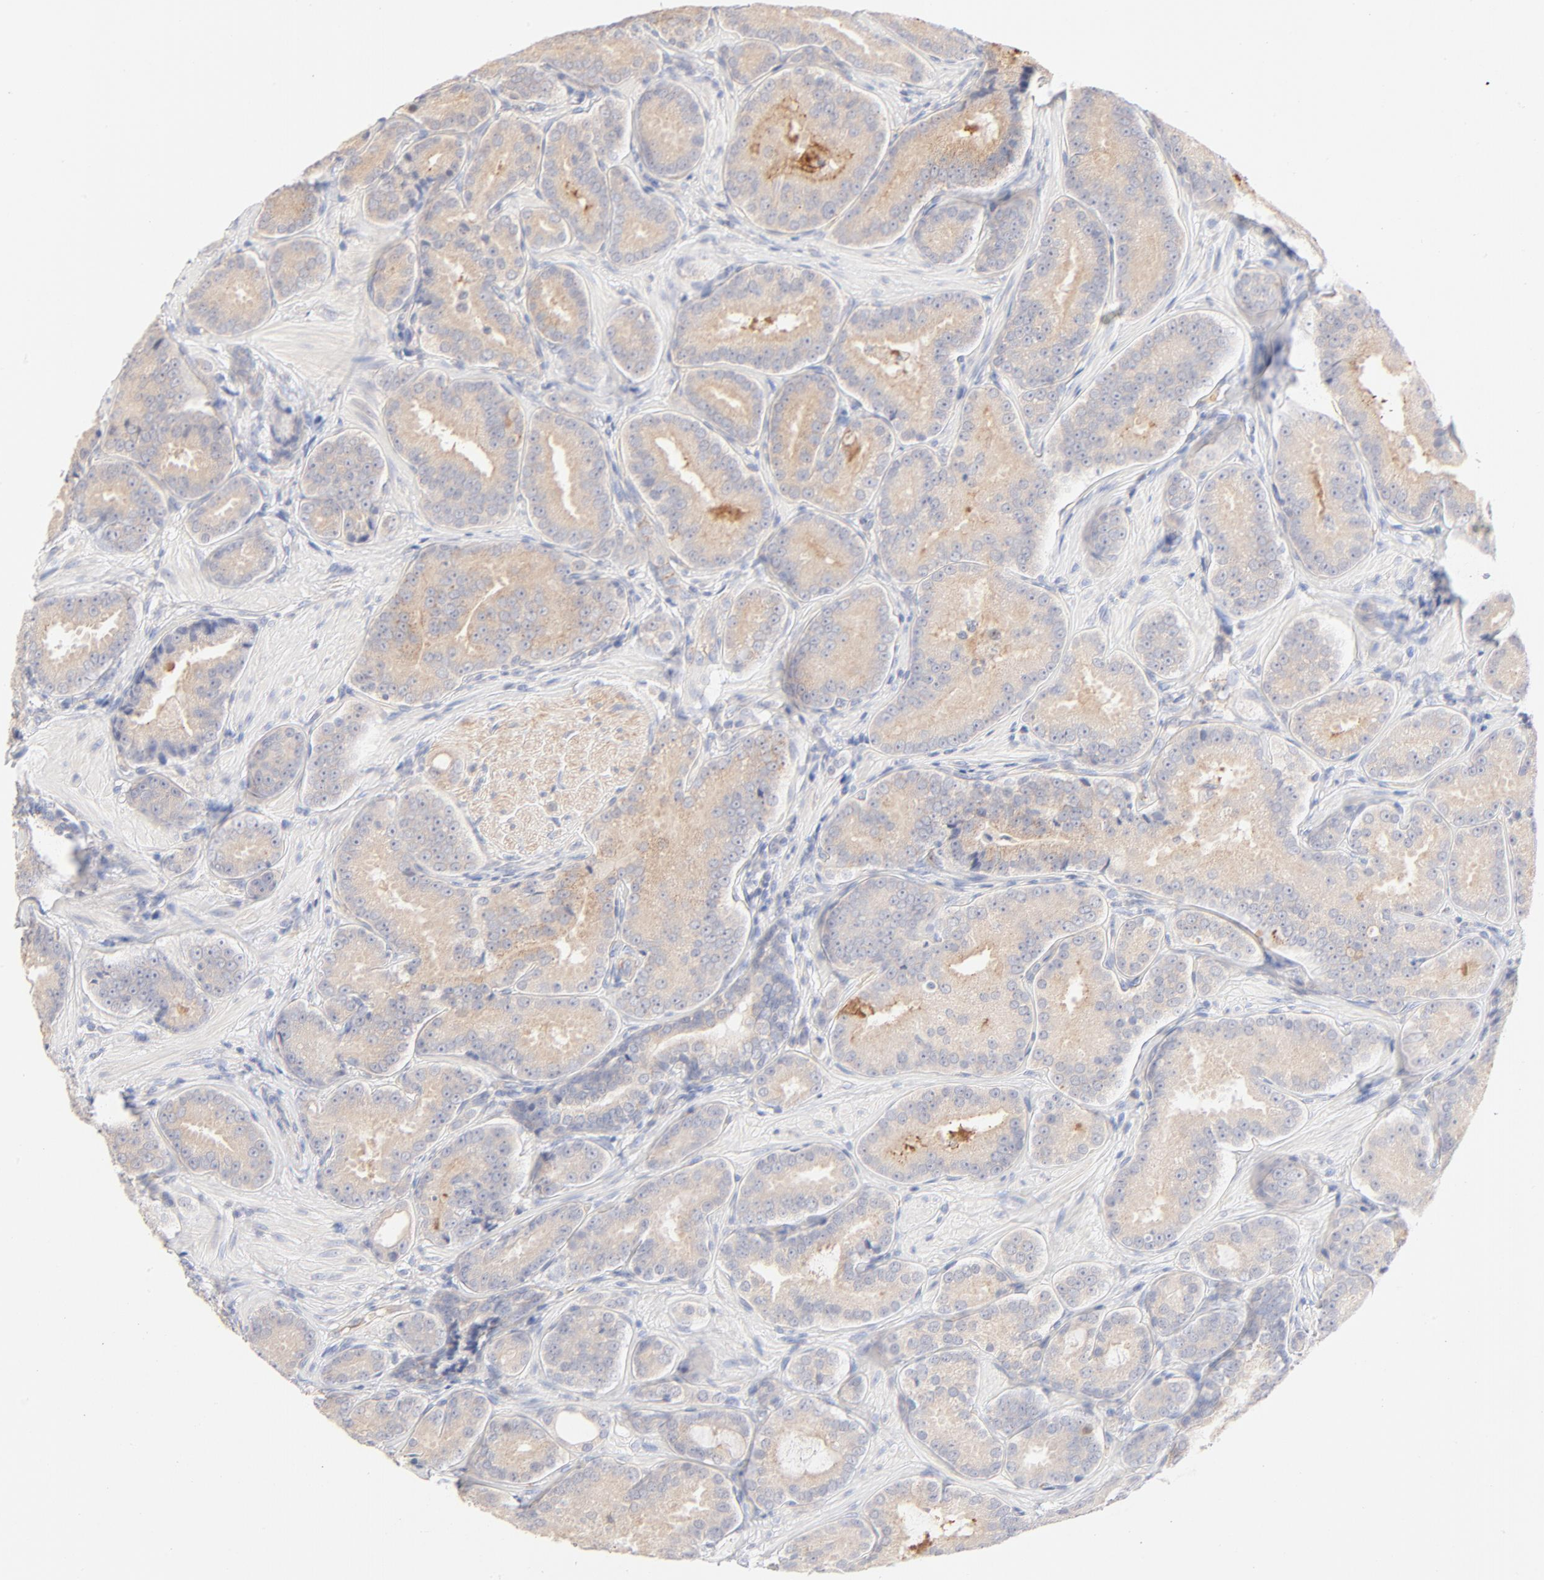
{"staining": {"intensity": "strong", "quantity": "<25%", "location": "cytoplasmic/membranous"}, "tissue": "prostate cancer", "cell_type": "Tumor cells", "image_type": "cancer", "snomed": [{"axis": "morphology", "description": "Adenocarcinoma, Low grade"}, {"axis": "topography", "description": "Prostate"}], "caption": "Human prostate adenocarcinoma (low-grade) stained for a protein (brown) reveals strong cytoplasmic/membranous positive expression in approximately <25% of tumor cells.", "gene": "SPTB", "patient": {"sex": "male", "age": 59}}